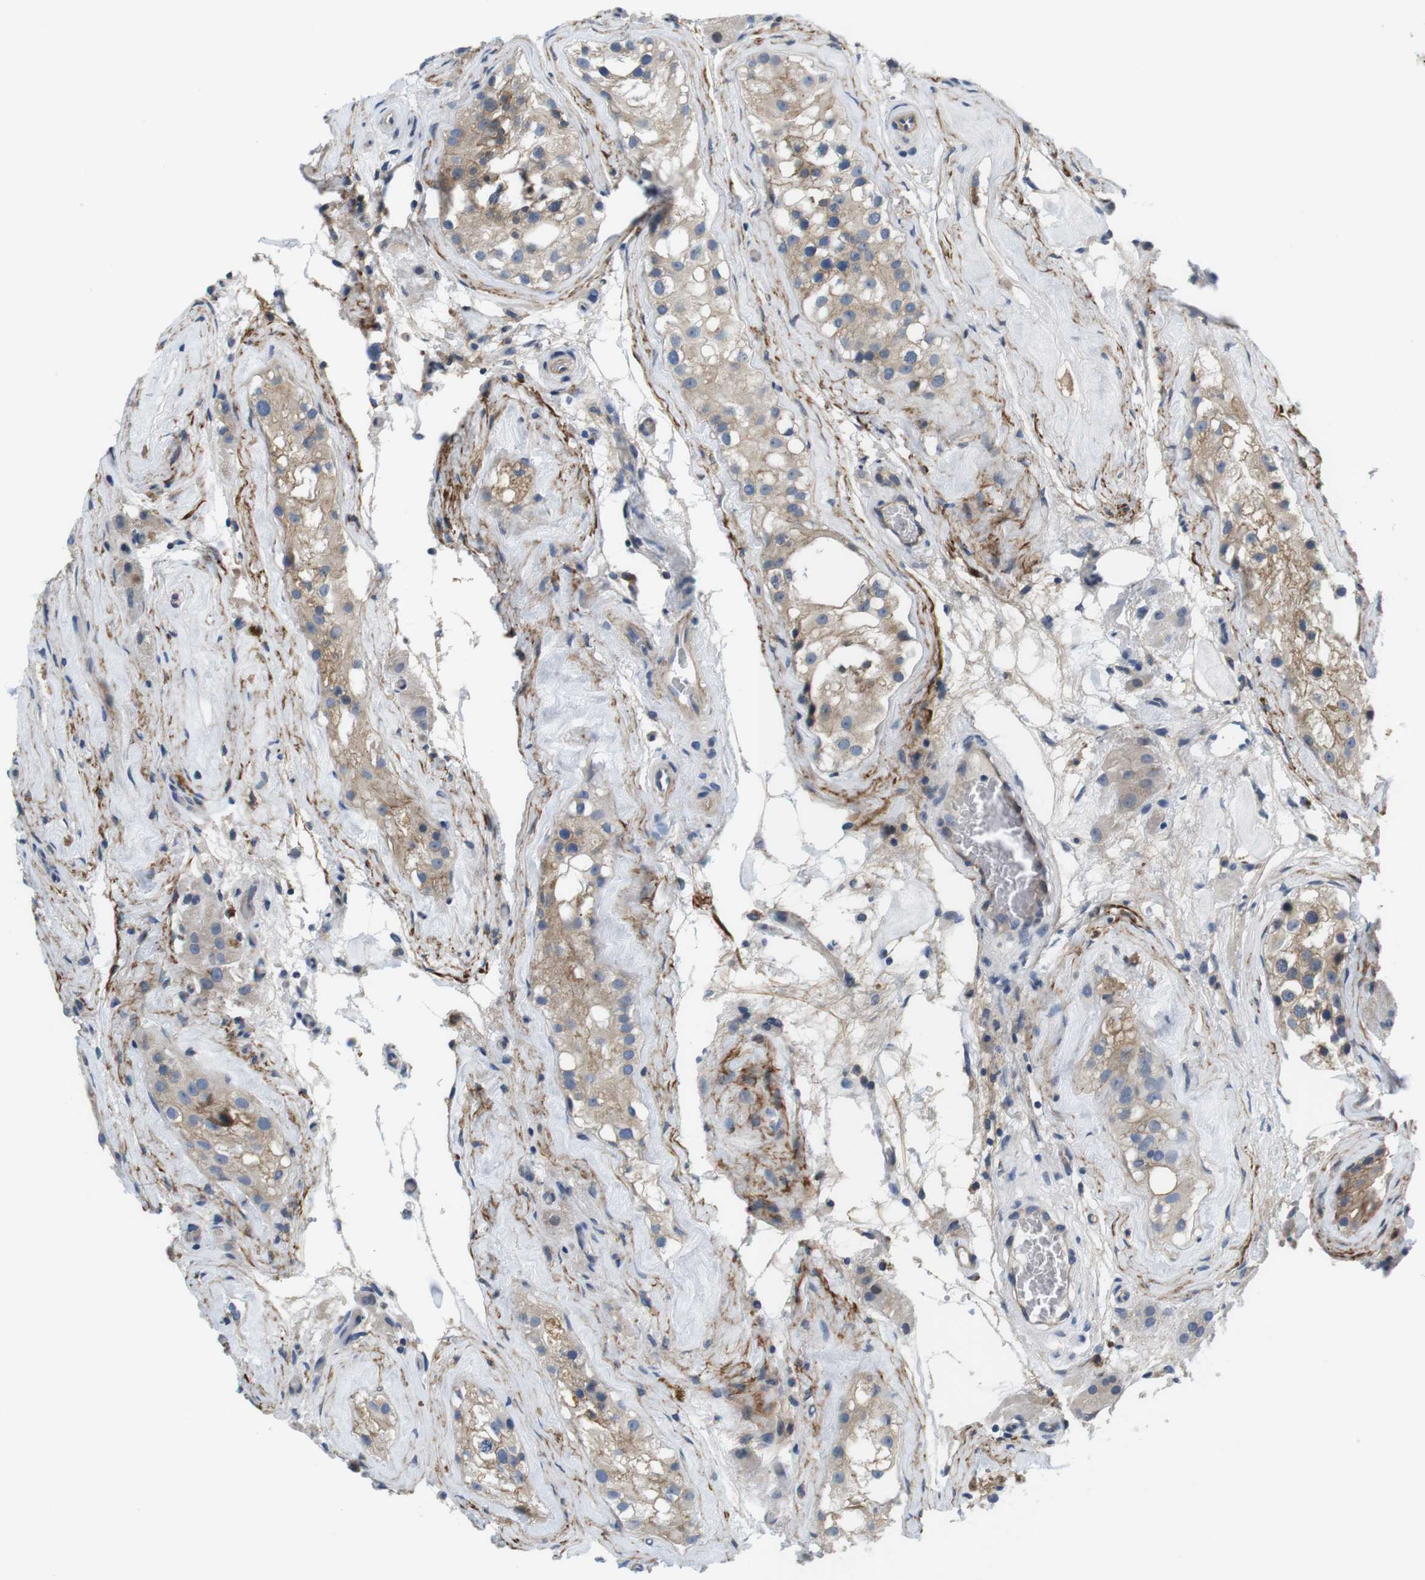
{"staining": {"intensity": "weak", "quantity": "25%-75%", "location": "cytoplasmic/membranous"}, "tissue": "testis", "cell_type": "Cells in seminiferous ducts", "image_type": "normal", "snomed": [{"axis": "morphology", "description": "Normal tissue, NOS"}, {"axis": "morphology", "description": "Seminoma, NOS"}, {"axis": "topography", "description": "Testis"}], "caption": "This micrograph shows normal testis stained with immunohistochemistry (IHC) to label a protein in brown. The cytoplasmic/membranous of cells in seminiferous ducts show weak positivity for the protein. Nuclei are counter-stained blue.", "gene": "SLC30A1", "patient": {"sex": "male", "age": 71}}